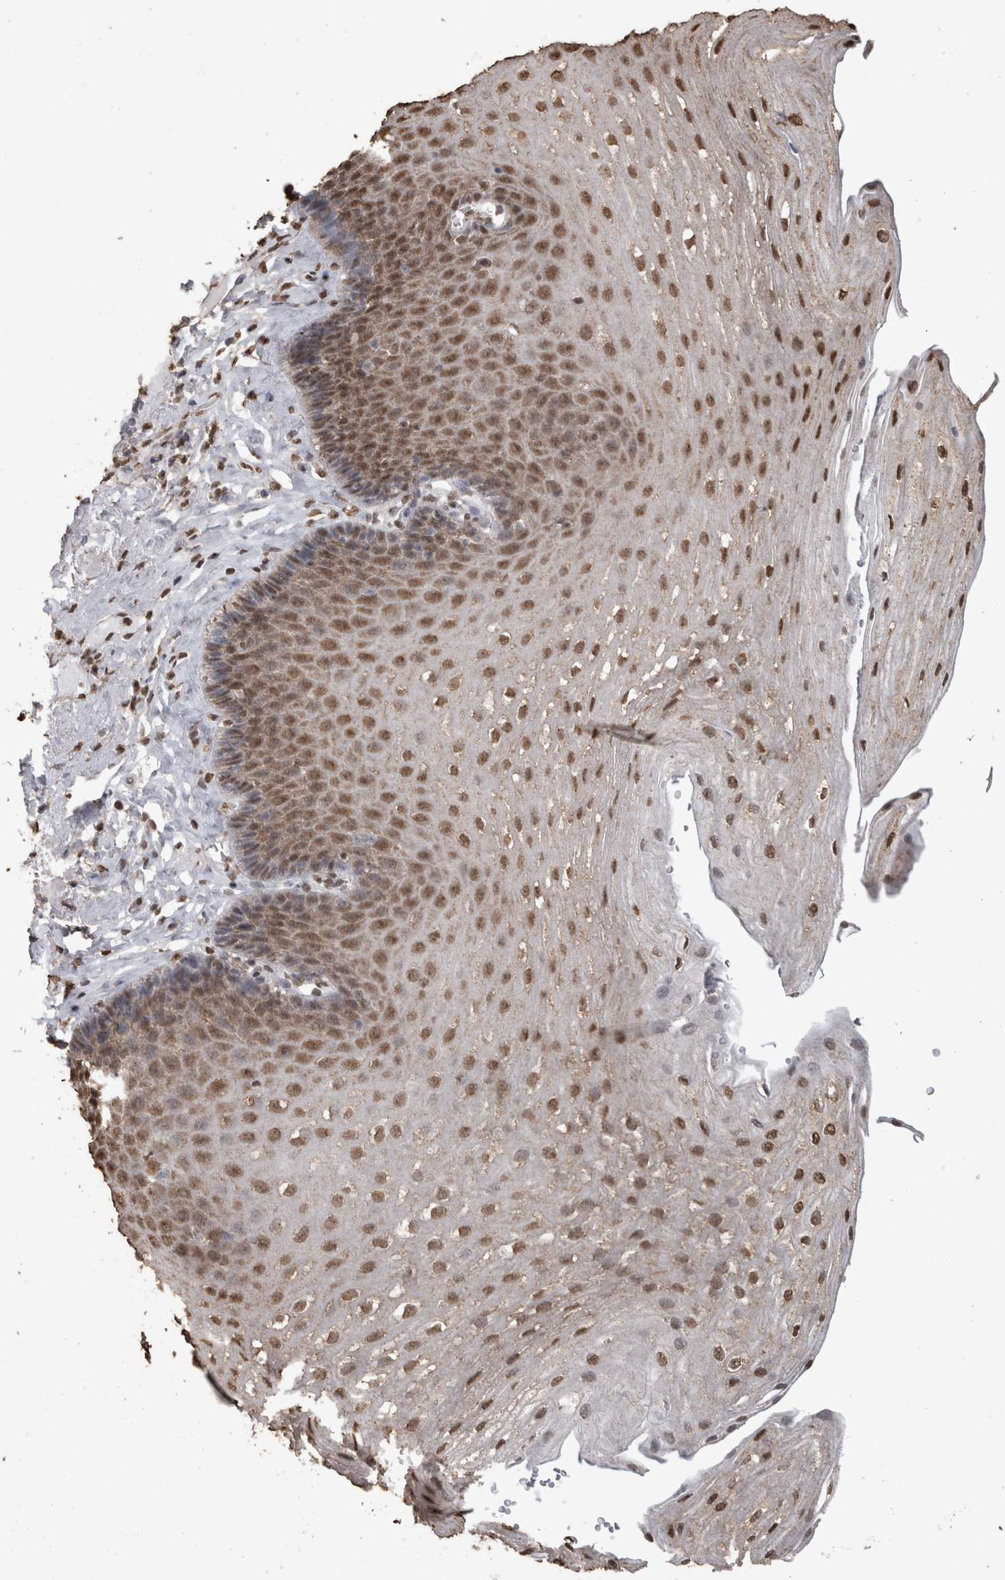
{"staining": {"intensity": "moderate", "quantity": ">75%", "location": "nuclear"}, "tissue": "esophagus", "cell_type": "Squamous epithelial cells", "image_type": "normal", "snomed": [{"axis": "morphology", "description": "Normal tissue, NOS"}, {"axis": "topography", "description": "Esophagus"}], "caption": "Squamous epithelial cells demonstrate medium levels of moderate nuclear positivity in approximately >75% of cells in normal esophagus.", "gene": "SMAD7", "patient": {"sex": "female", "age": 66}}